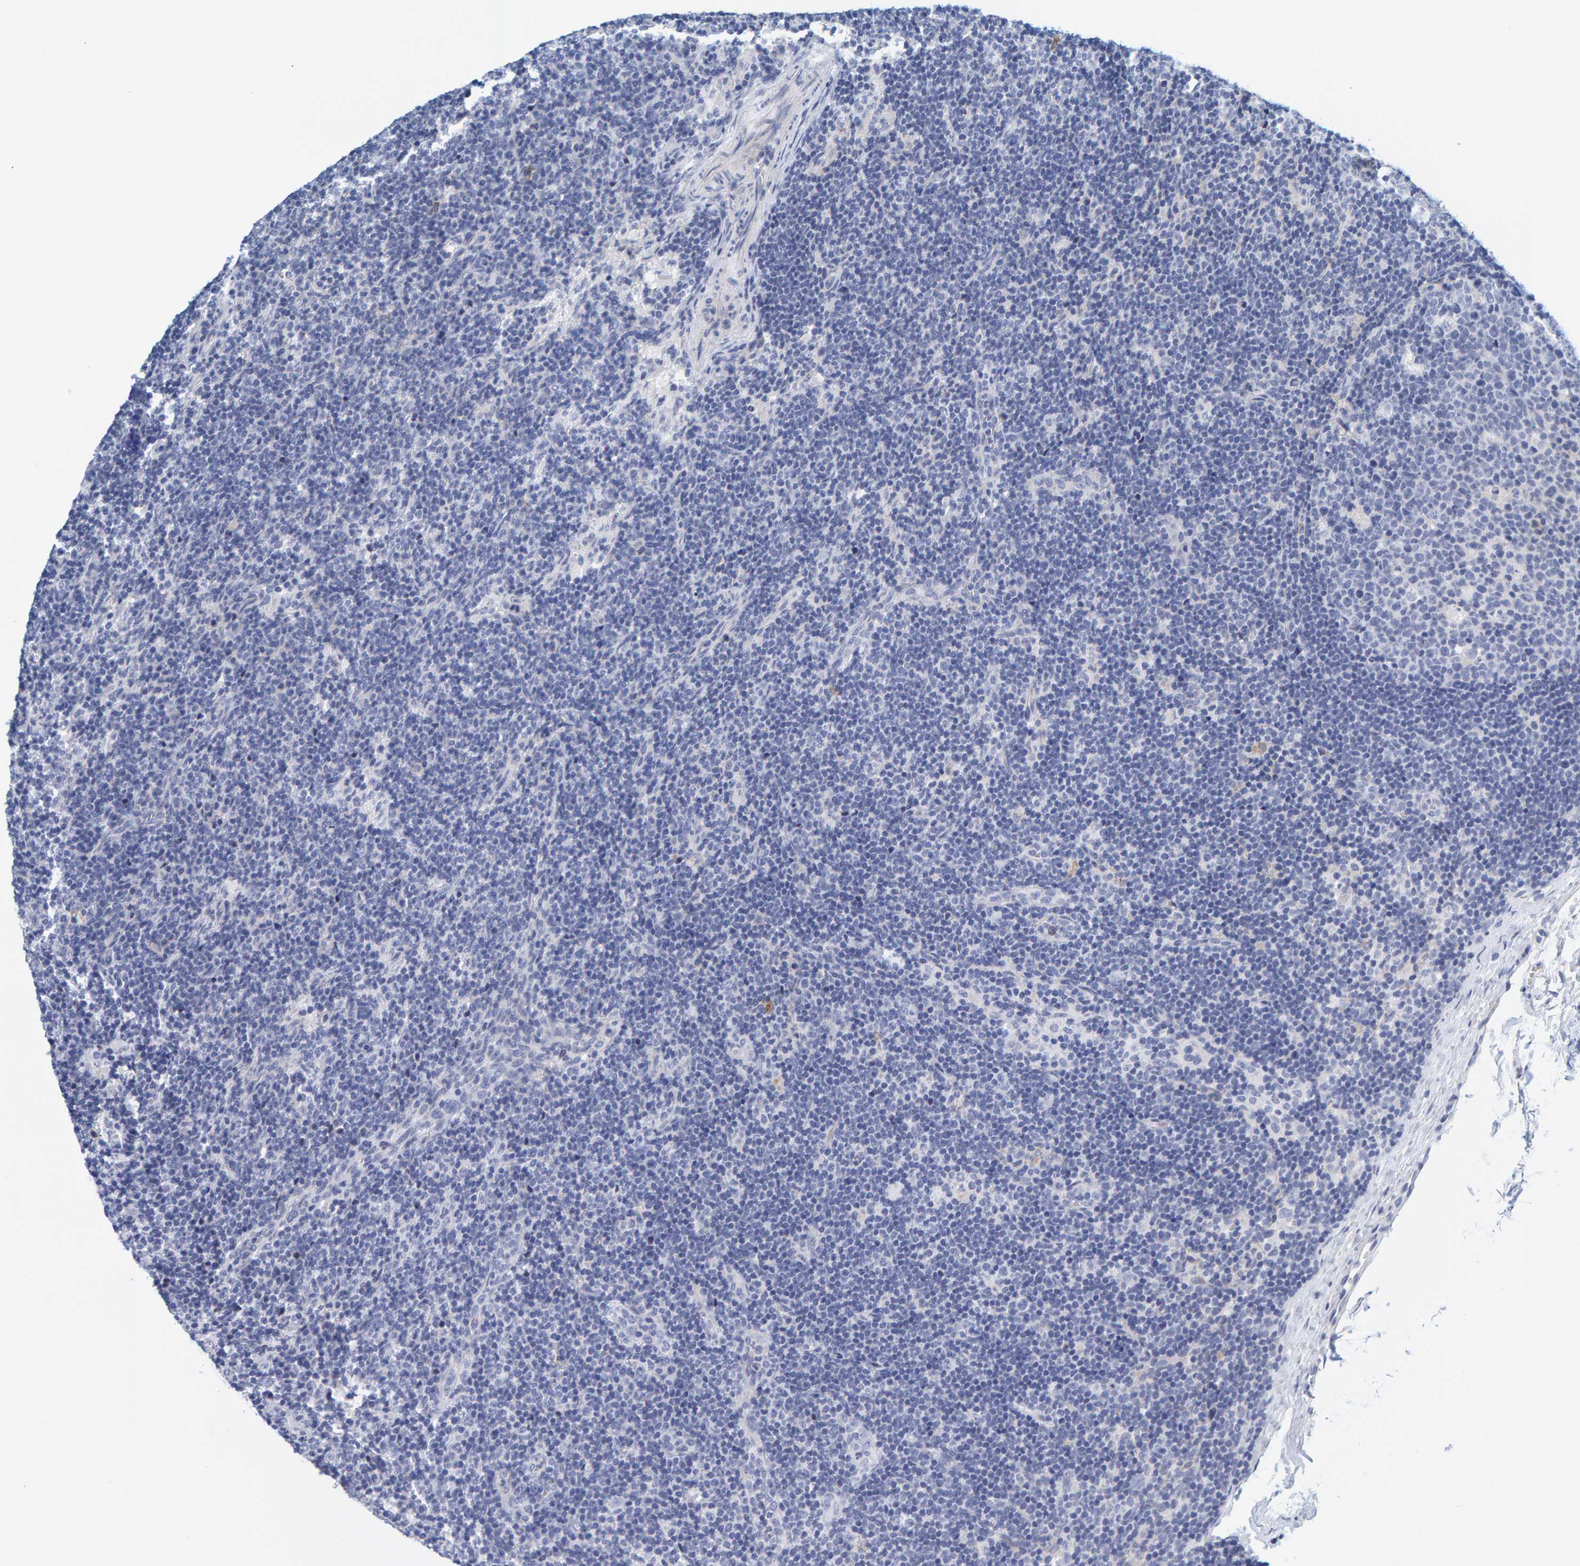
{"staining": {"intensity": "negative", "quantity": "none", "location": "none"}, "tissue": "lymph node", "cell_type": "Germinal center cells", "image_type": "normal", "snomed": [{"axis": "morphology", "description": "Normal tissue, NOS"}, {"axis": "topography", "description": "Lymph node"}], "caption": "This is an immunohistochemistry micrograph of normal lymph node. There is no expression in germinal center cells.", "gene": "MOG", "patient": {"sex": "female", "age": 22}}